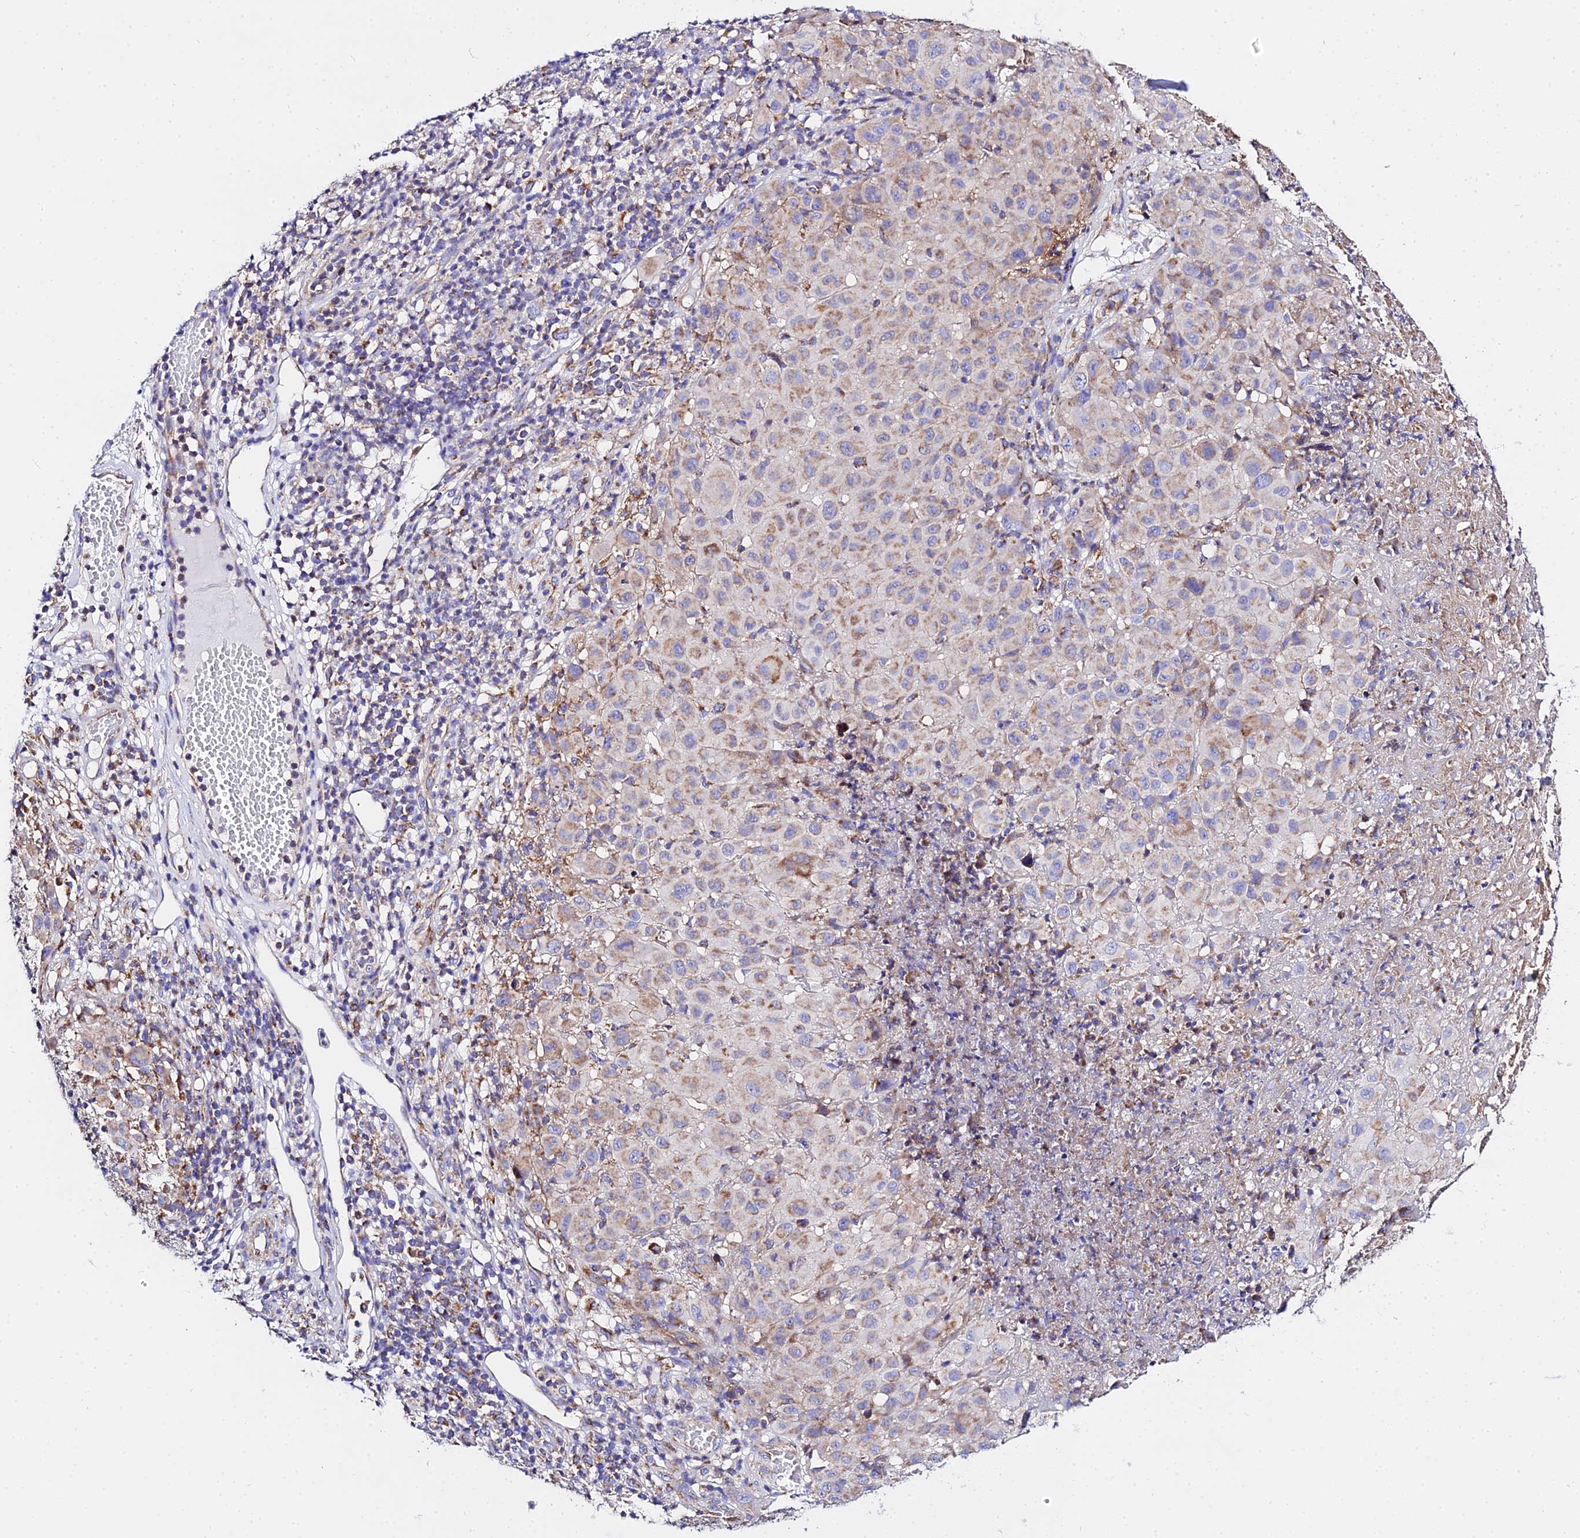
{"staining": {"intensity": "weak", "quantity": "25%-75%", "location": "cytoplasmic/membranous"}, "tissue": "melanoma", "cell_type": "Tumor cells", "image_type": "cancer", "snomed": [{"axis": "morphology", "description": "Malignant melanoma, NOS"}, {"axis": "topography", "description": "Skin"}], "caption": "Melanoma tissue shows weak cytoplasmic/membranous expression in about 25%-75% of tumor cells", "gene": "ZNF573", "patient": {"sex": "male", "age": 73}}